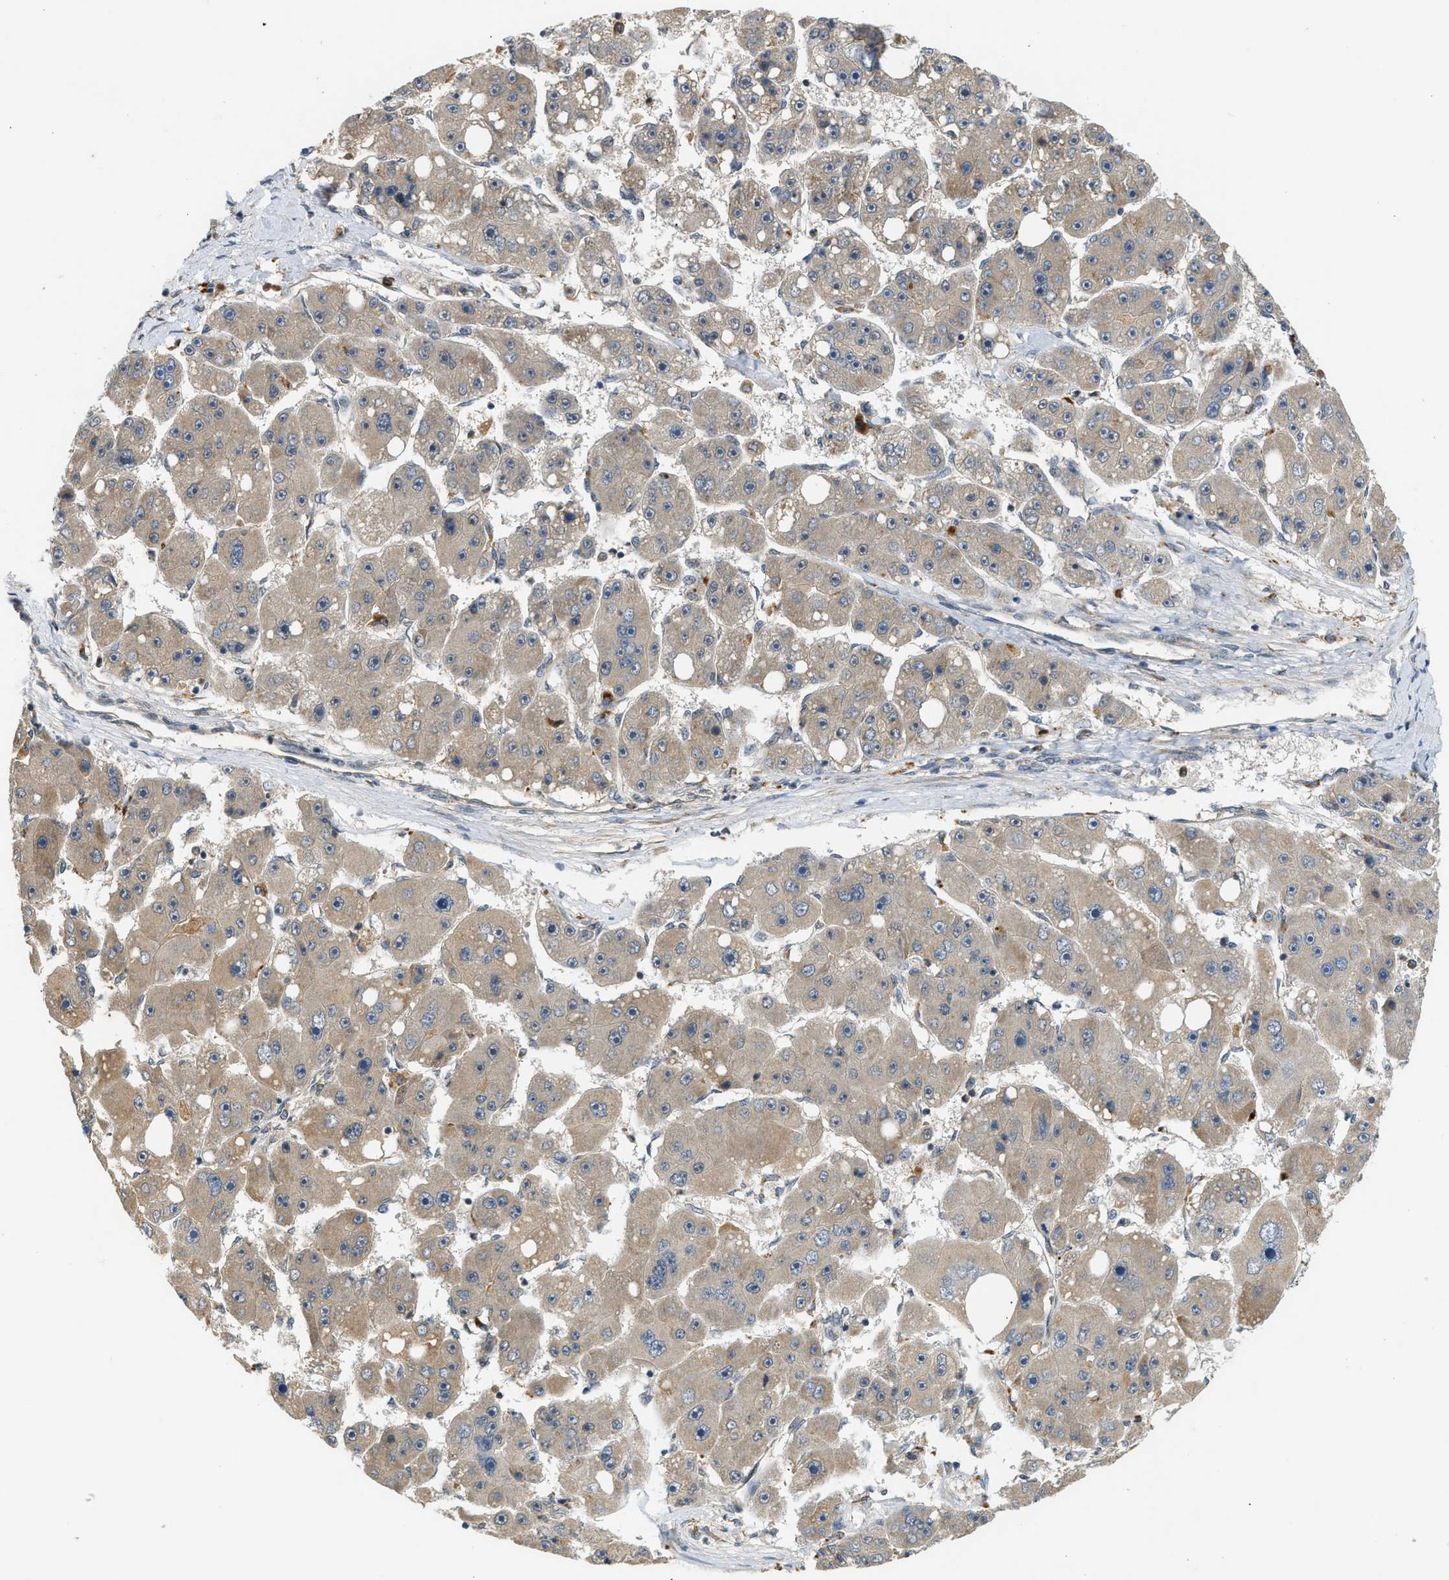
{"staining": {"intensity": "weak", "quantity": "<25%", "location": "cytoplasmic/membranous"}, "tissue": "liver cancer", "cell_type": "Tumor cells", "image_type": "cancer", "snomed": [{"axis": "morphology", "description": "Carcinoma, Hepatocellular, NOS"}, {"axis": "topography", "description": "Liver"}], "caption": "Immunohistochemistry micrograph of liver cancer (hepatocellular carcinoma) stained for a protein (brown), which shows no staining in tumor cells.", "gene": "ADCY8", "patient": {"sex": "female", "age": 61}}